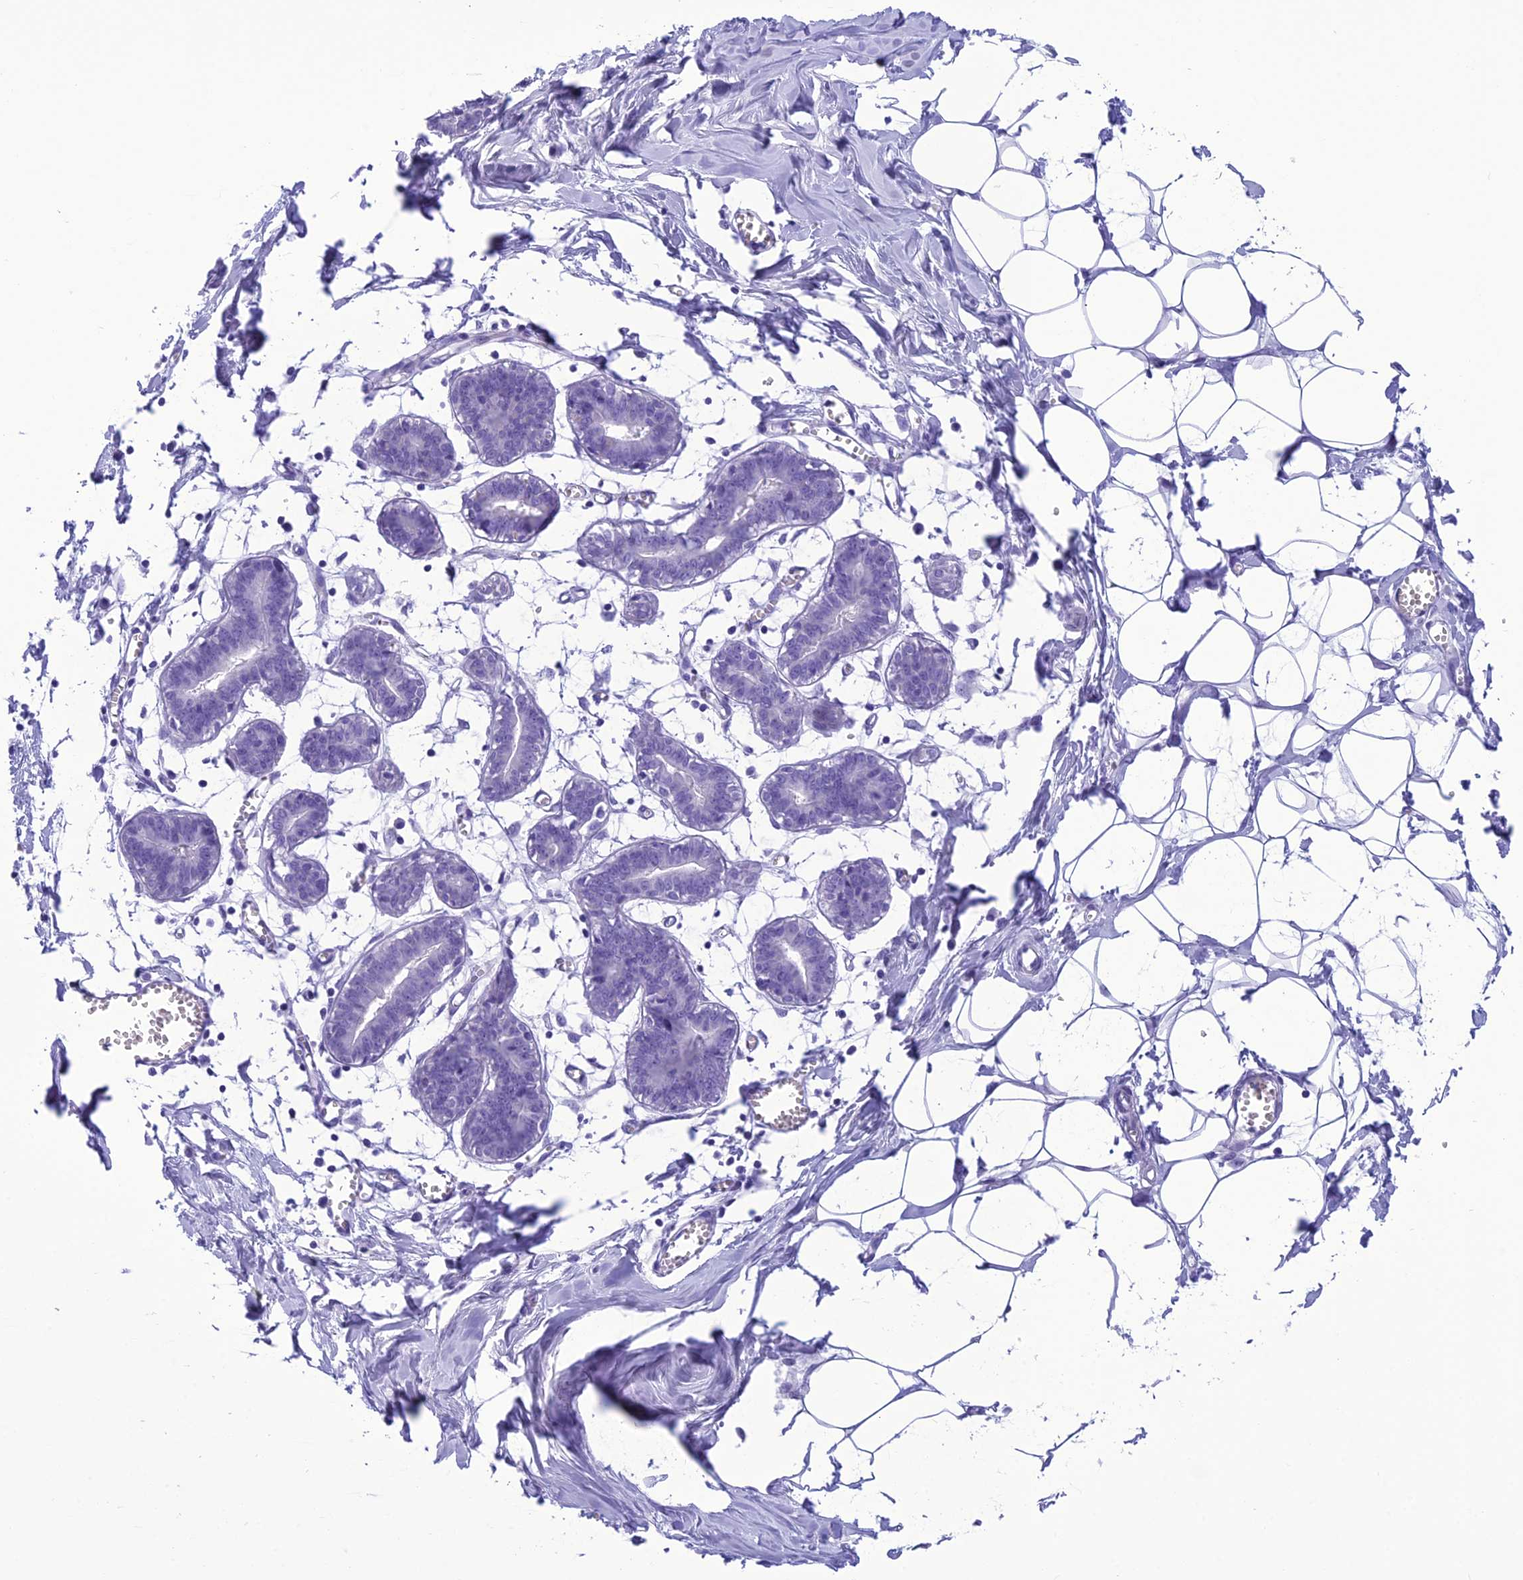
{"staining": {"intensity": "negative", "quantity": "none", "location": "none"}, "tissue": "breast", "cell_type": "Adipocytes", "image_type": "normal", "snomed": [{"axis": "morphology", "description": "Normal tissue, NOS"}, {"axis": "topography", "description": "Breast"}], "caption": "Immunohistochemistry of unremarkable human breast demonstrates no staining in adipocytes.", "gene": "TRAM1L1", "patient": {"sex": "female", "age": 27}}